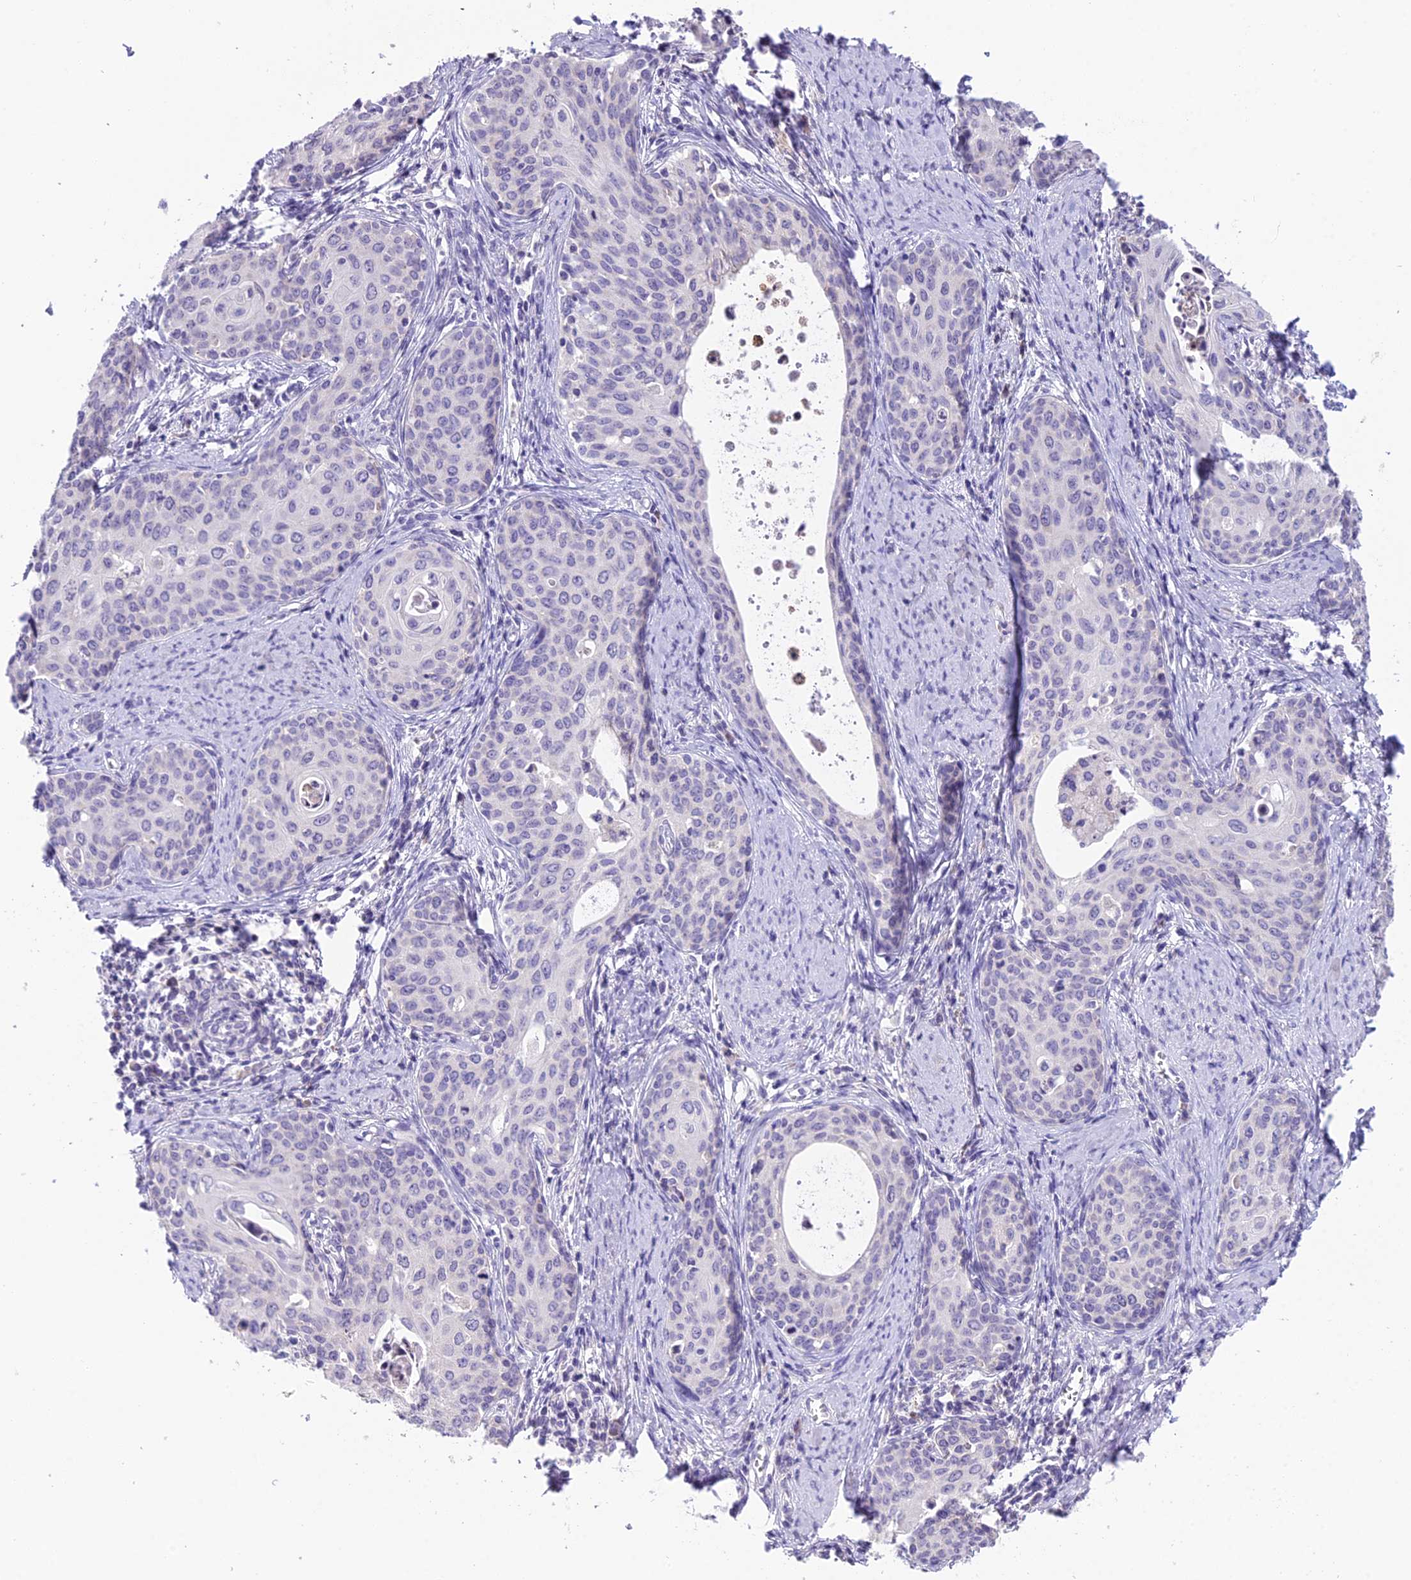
{"staining": {"intensity": "negative", "quantity": "none", "location": "none"}, "tissue": "cervical cancer", "cell_type": "Tumor cells", "image_type": "cancer", "snomed": [{"axis": "morphology", "description": "Squamous cell carcinoma, NOS"}, {"axis": "topography", "description": "Cervix"}], "caption": "Tumor cells are negative for protein expression in human cervical cancer (squamous cell carcinoma).", "gene": "RPS26", "patient": {"sex": "female", "age": 52}}